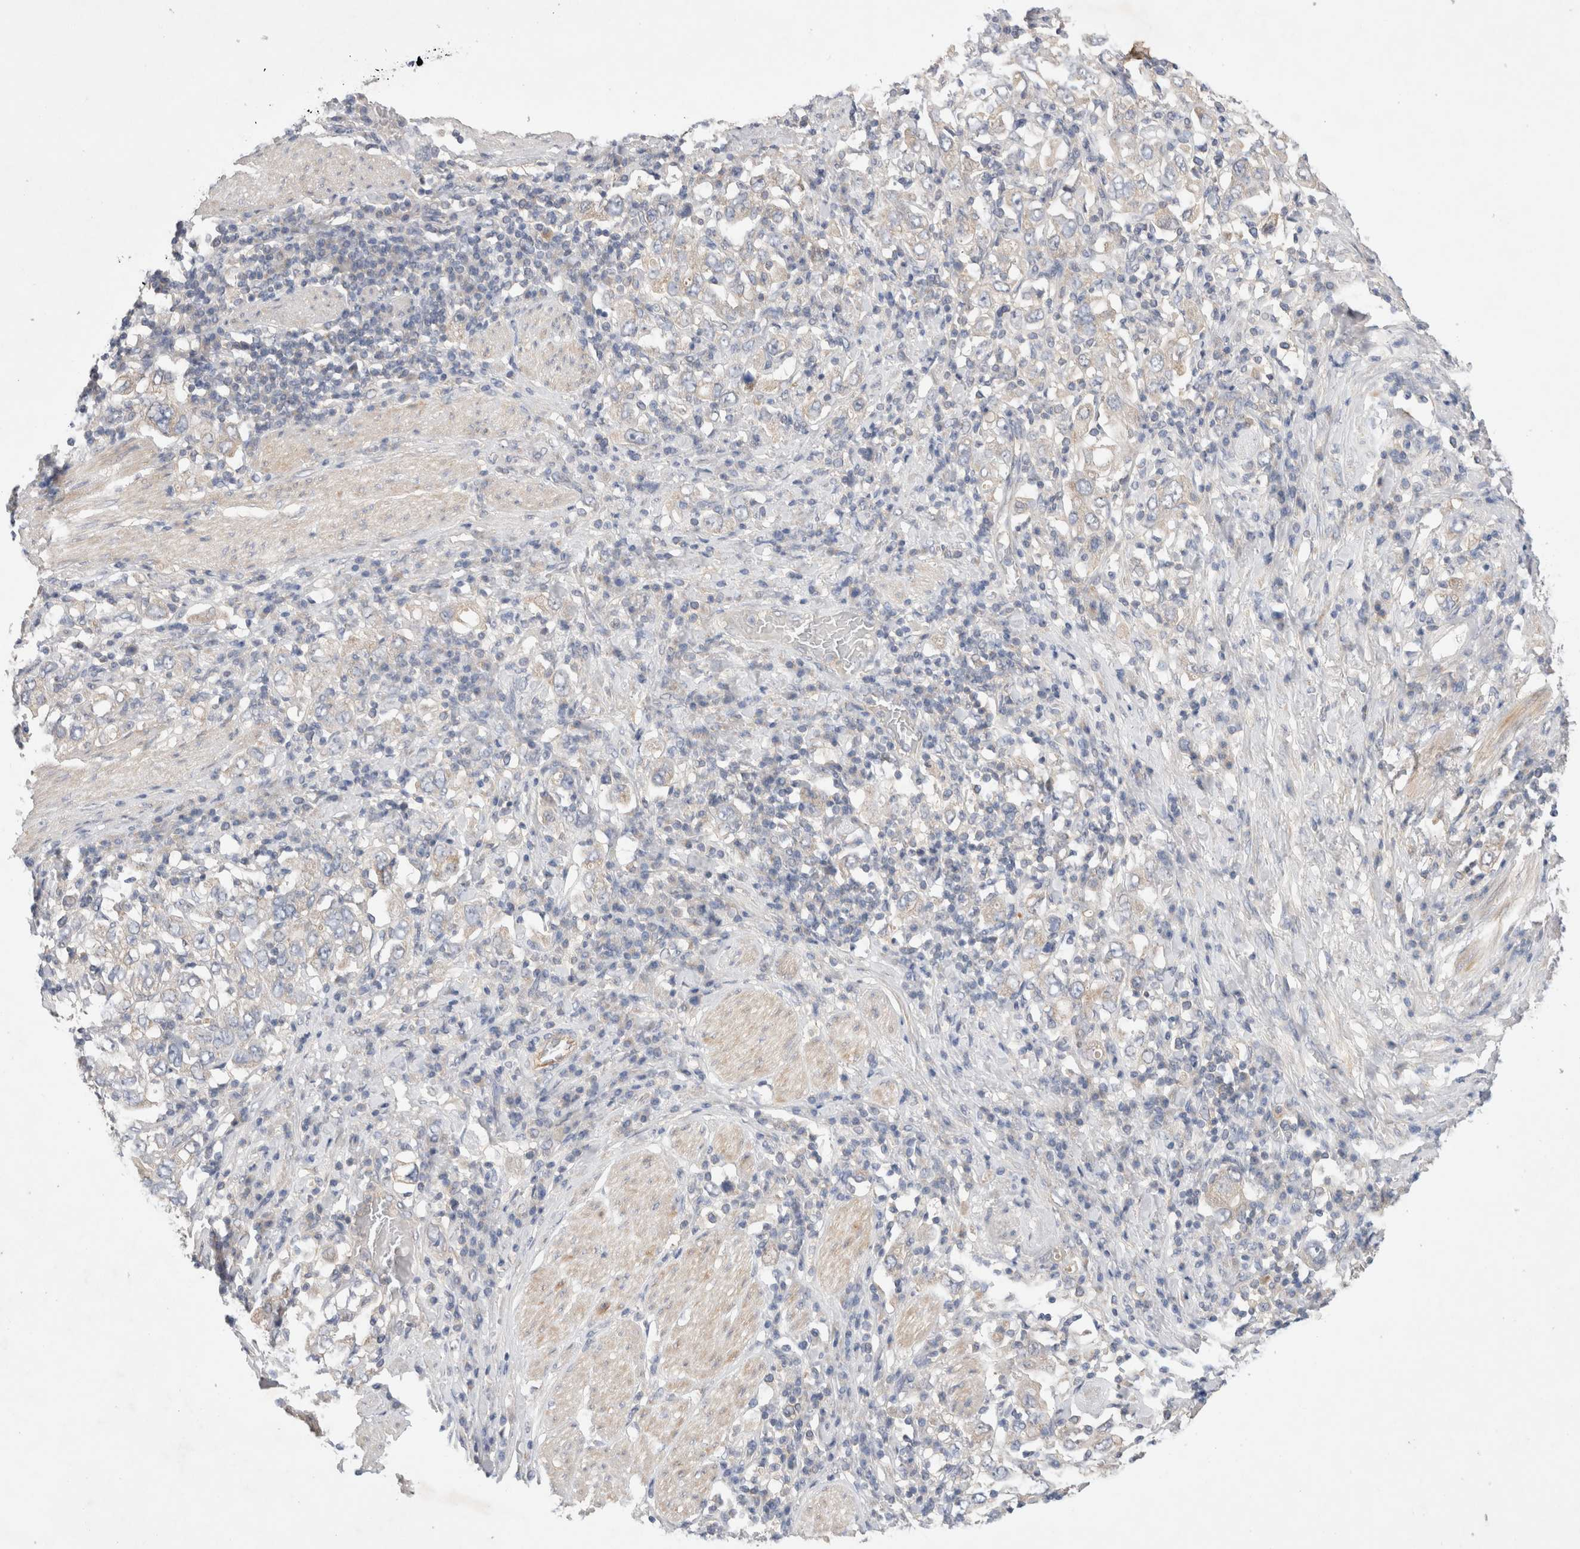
{"staining": {"intensity": "negative", "quantity": "none", "location": "none"}, "tissue": "stomach cancer", "cell_type": "Tumor cells", "image_type": "cancer", "snomed": [{"axis": "morphology", "description": "Adenocarcinoma, NOS"}, {"axis": "topography", "description": "Stomach, upper"}], "caption": "The photomicrograph reveals no staining of tumor cells in stomach adenocarcinoma. The staining was performed using DAB (3,3'-diaminobenzidine) to visualize the protein expression in brown, while the nuclei were stained in blue with hematoxylin (Magnification: 20x).", "gene": "IFT74", "patient": {"sex": "male", "age": 62}}